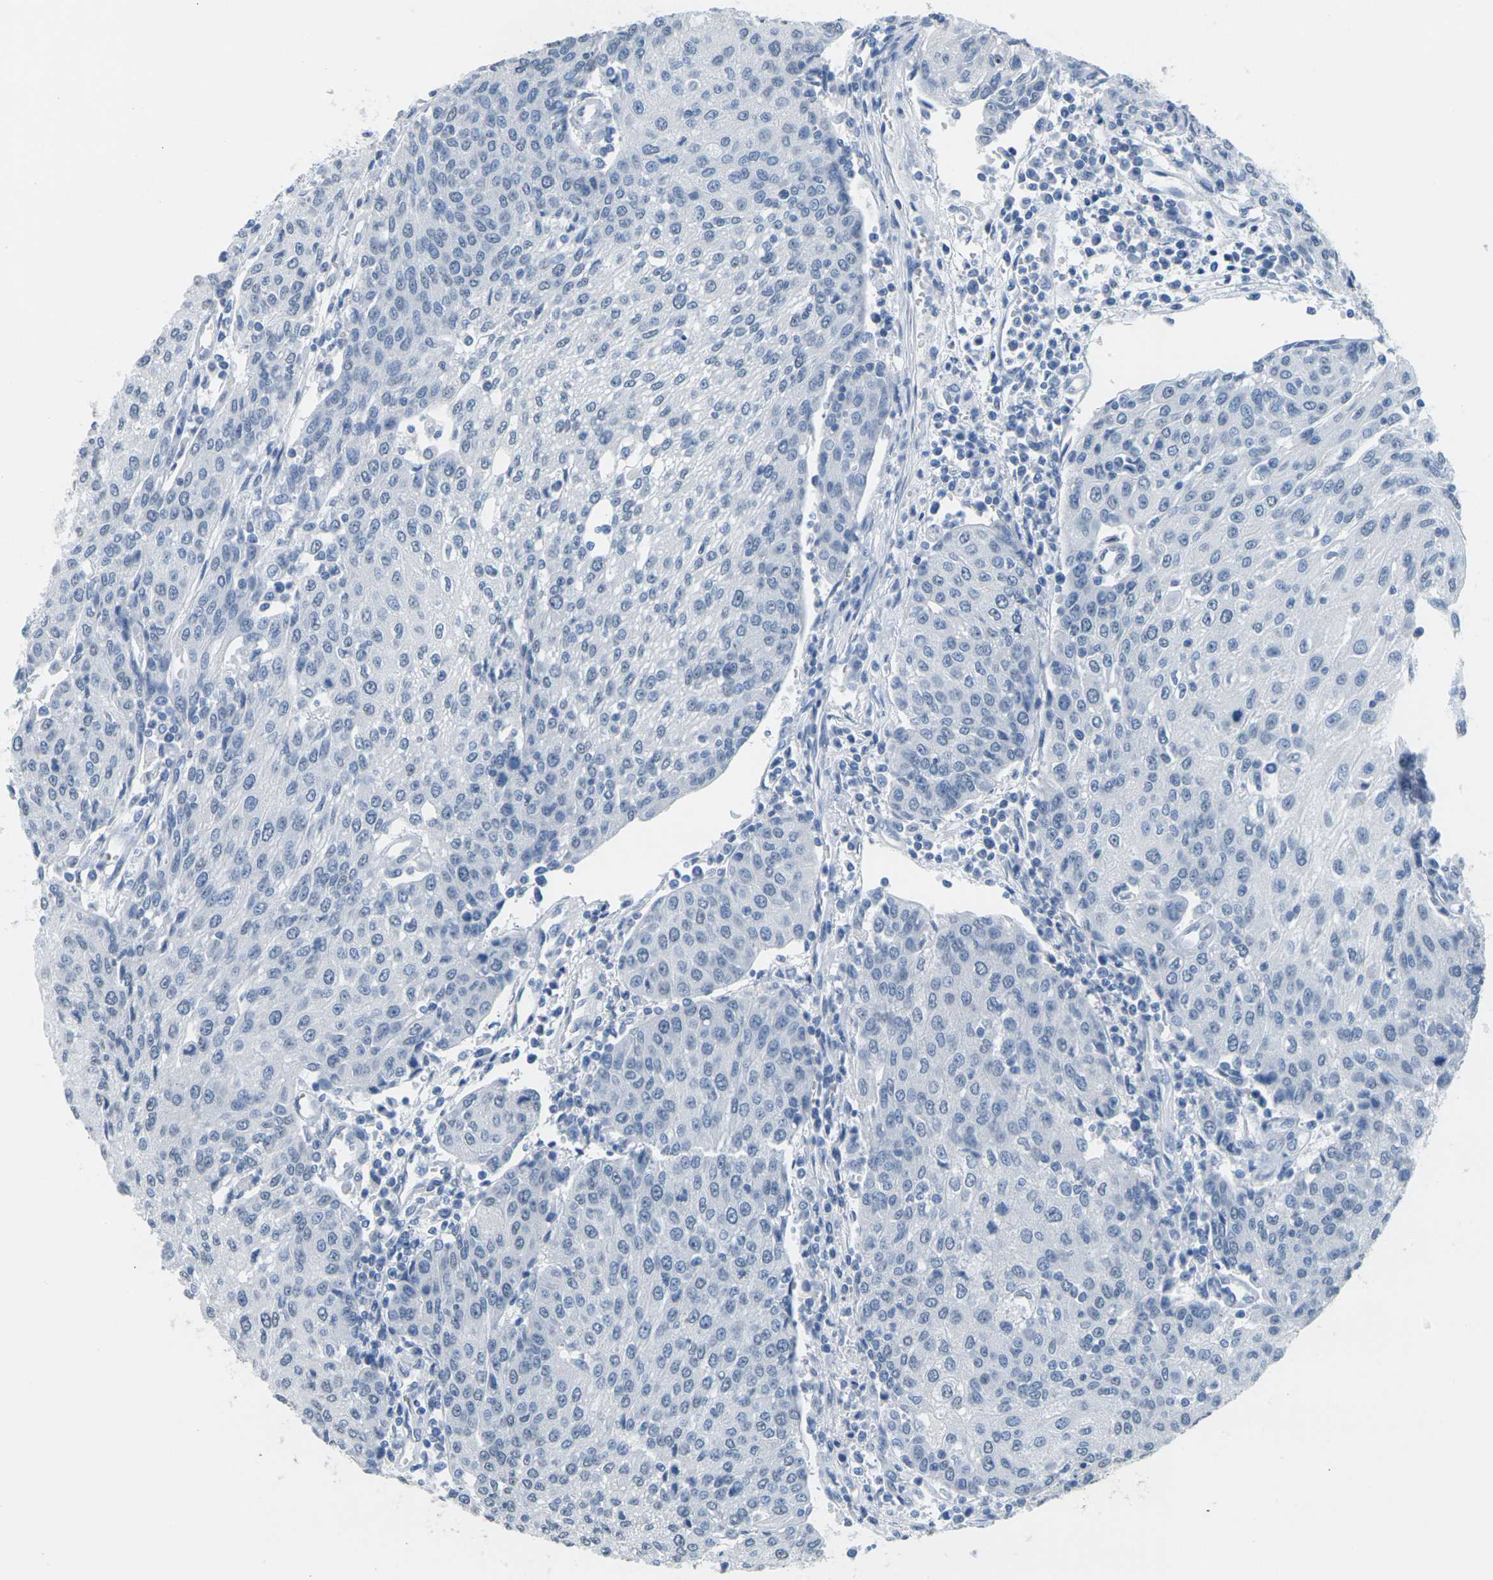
{"staining": {"intensity": "negative", "quantity": "none", "location": "none"}, "tissue": "urothelial cancer", "cell_type": "Tumor cells", "image_type": "cancer", "snomed": [{"axis": "morphology", "description": "Urothelial carcinoma, High grade"}, {"axis": "topography", "description": "Urinary bladder"}], "caption": "High power microscopy histopathology image of an immunohistochemistry image of urothelial carcinoma (high-grade), revealing no significant staining in tumor cells. (Brightfield microscopy of DAB IHC at high magnification).", "gene": "CTAG1A", "patient": {"sex": "female", "age": 85}}